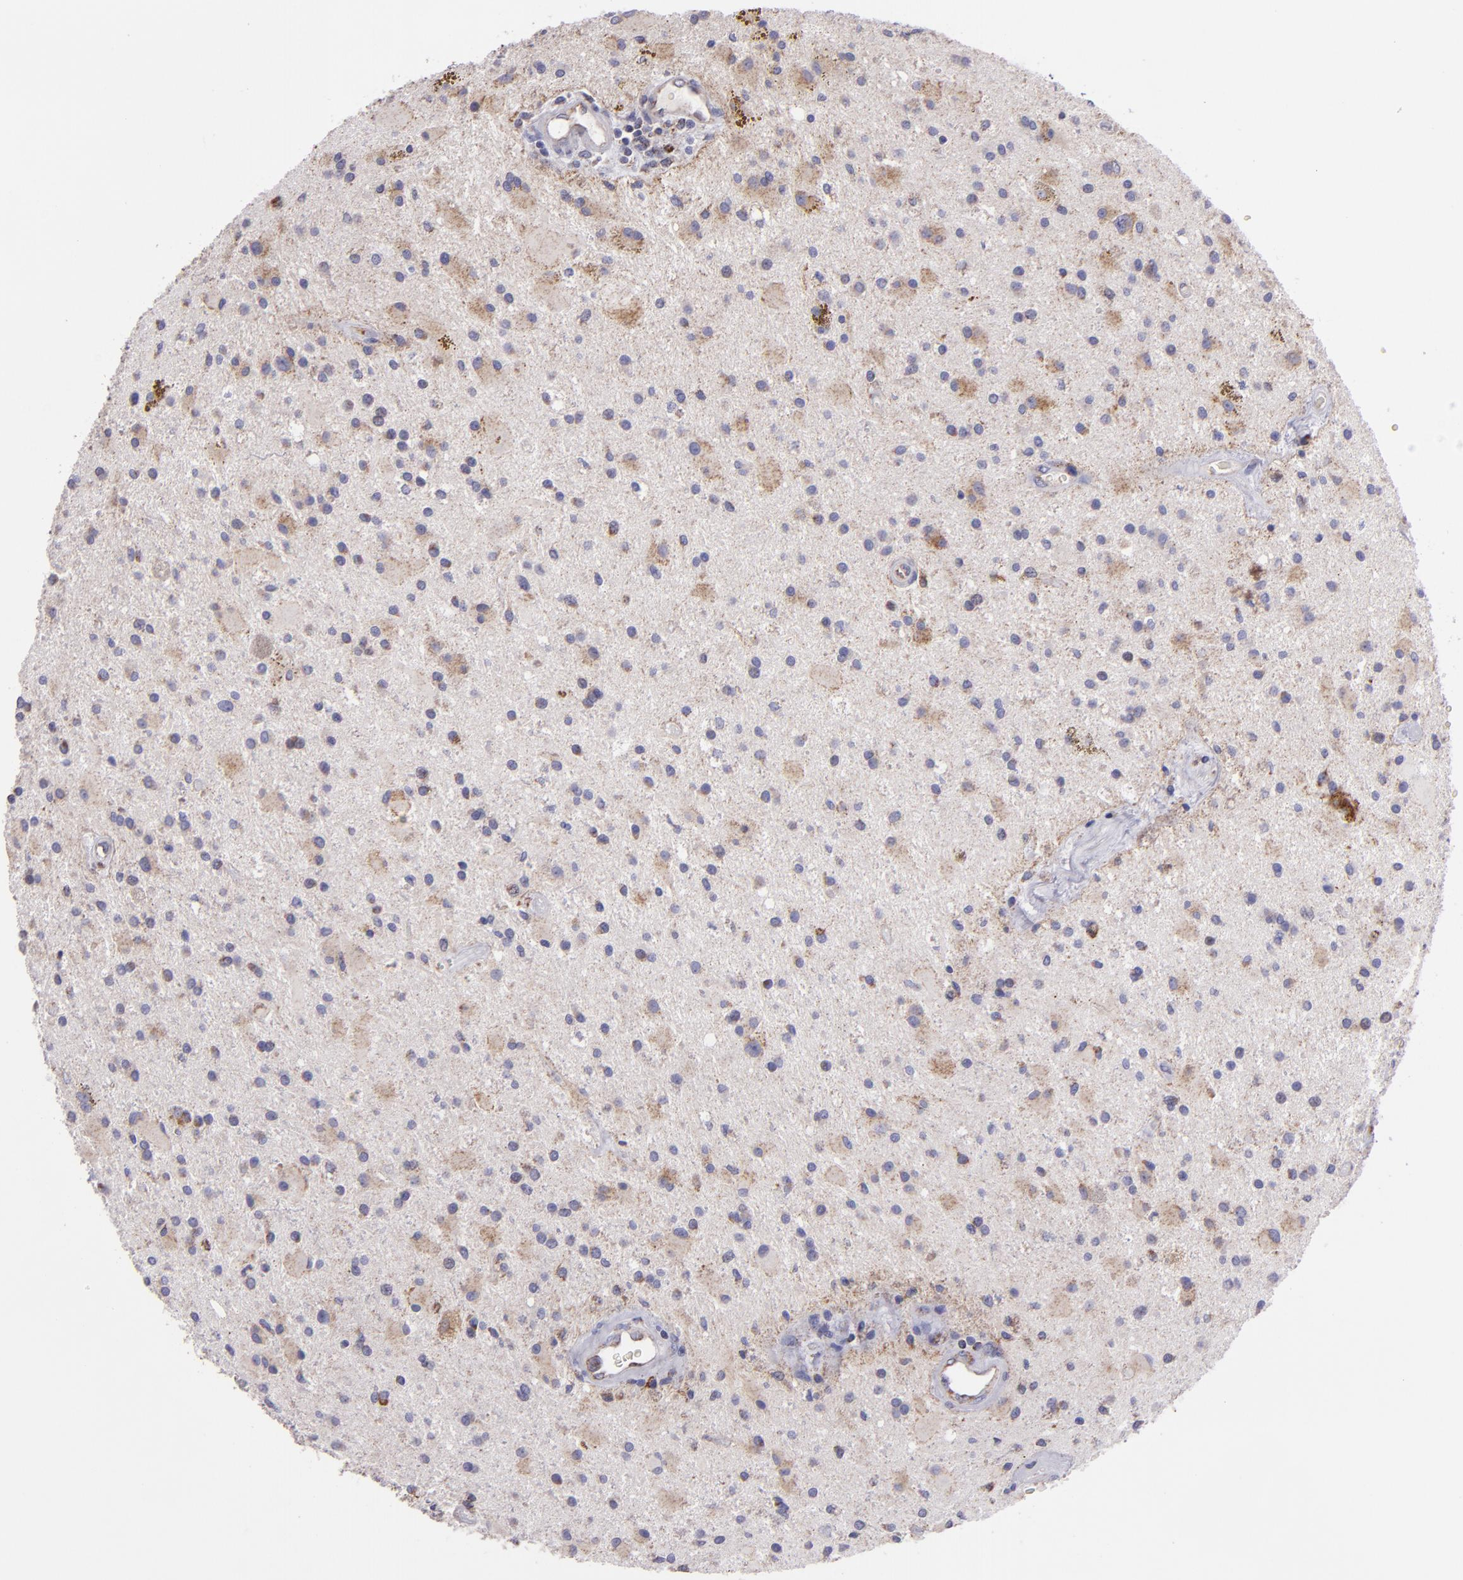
{"staining": {"intensity": "weak", "quantity": "<25%", "location": "cytoplasmic/membranous"}, "tissue": "glioma", "cell_type": "Tumor cells", "image_type": "cancer", "snomed": [{"axis": "morphology", "description": "Glioma, malignant, Low grade"}, {"axis": "topography", "description": "Brain"}], "caption": "Immunohistochemistry (IHC) image of human glioma stained for a protein (brown), which displays no expression in tumor cells.", "gene": "HSPD1", "patient": {"sex": "male", "age": 58}}